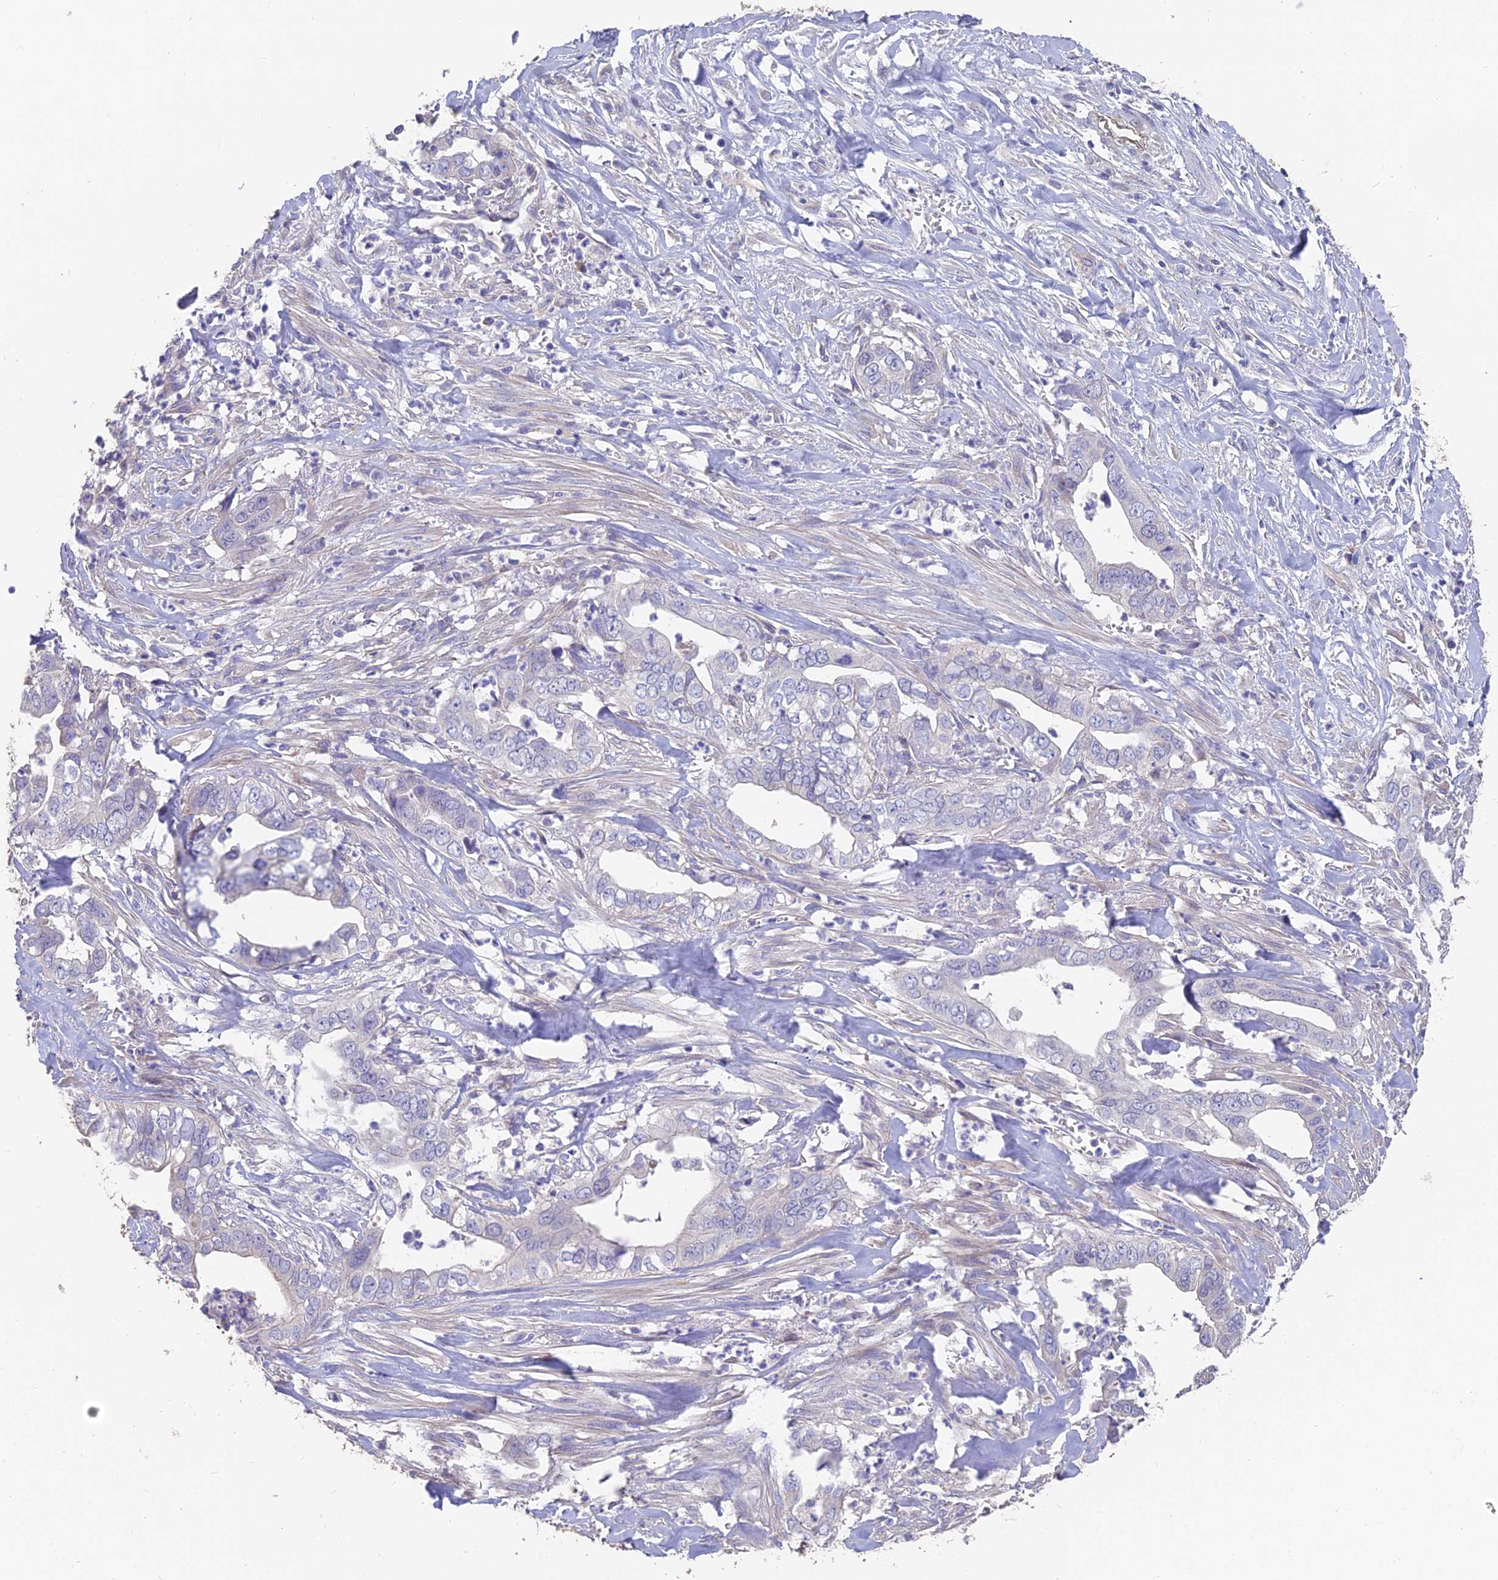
{"staining": {"intensity": "negative", "quantity": "none", "location": "none"}, "tissue": "liver cancer", "cell_type": "Tumor cells", "image_type": "cancer", "snomed": [{"axis": "morphology", "description": "Cholangiocarcinoma"}, {"axis": "topography", "description": "Liver"}], "caption": "Immunohistochemistry (IHC) of human liver cancer demonstrates no staining in tumor cells.", "gene": "FAM168B", "patient": {"sex": "female", "age": 79}}